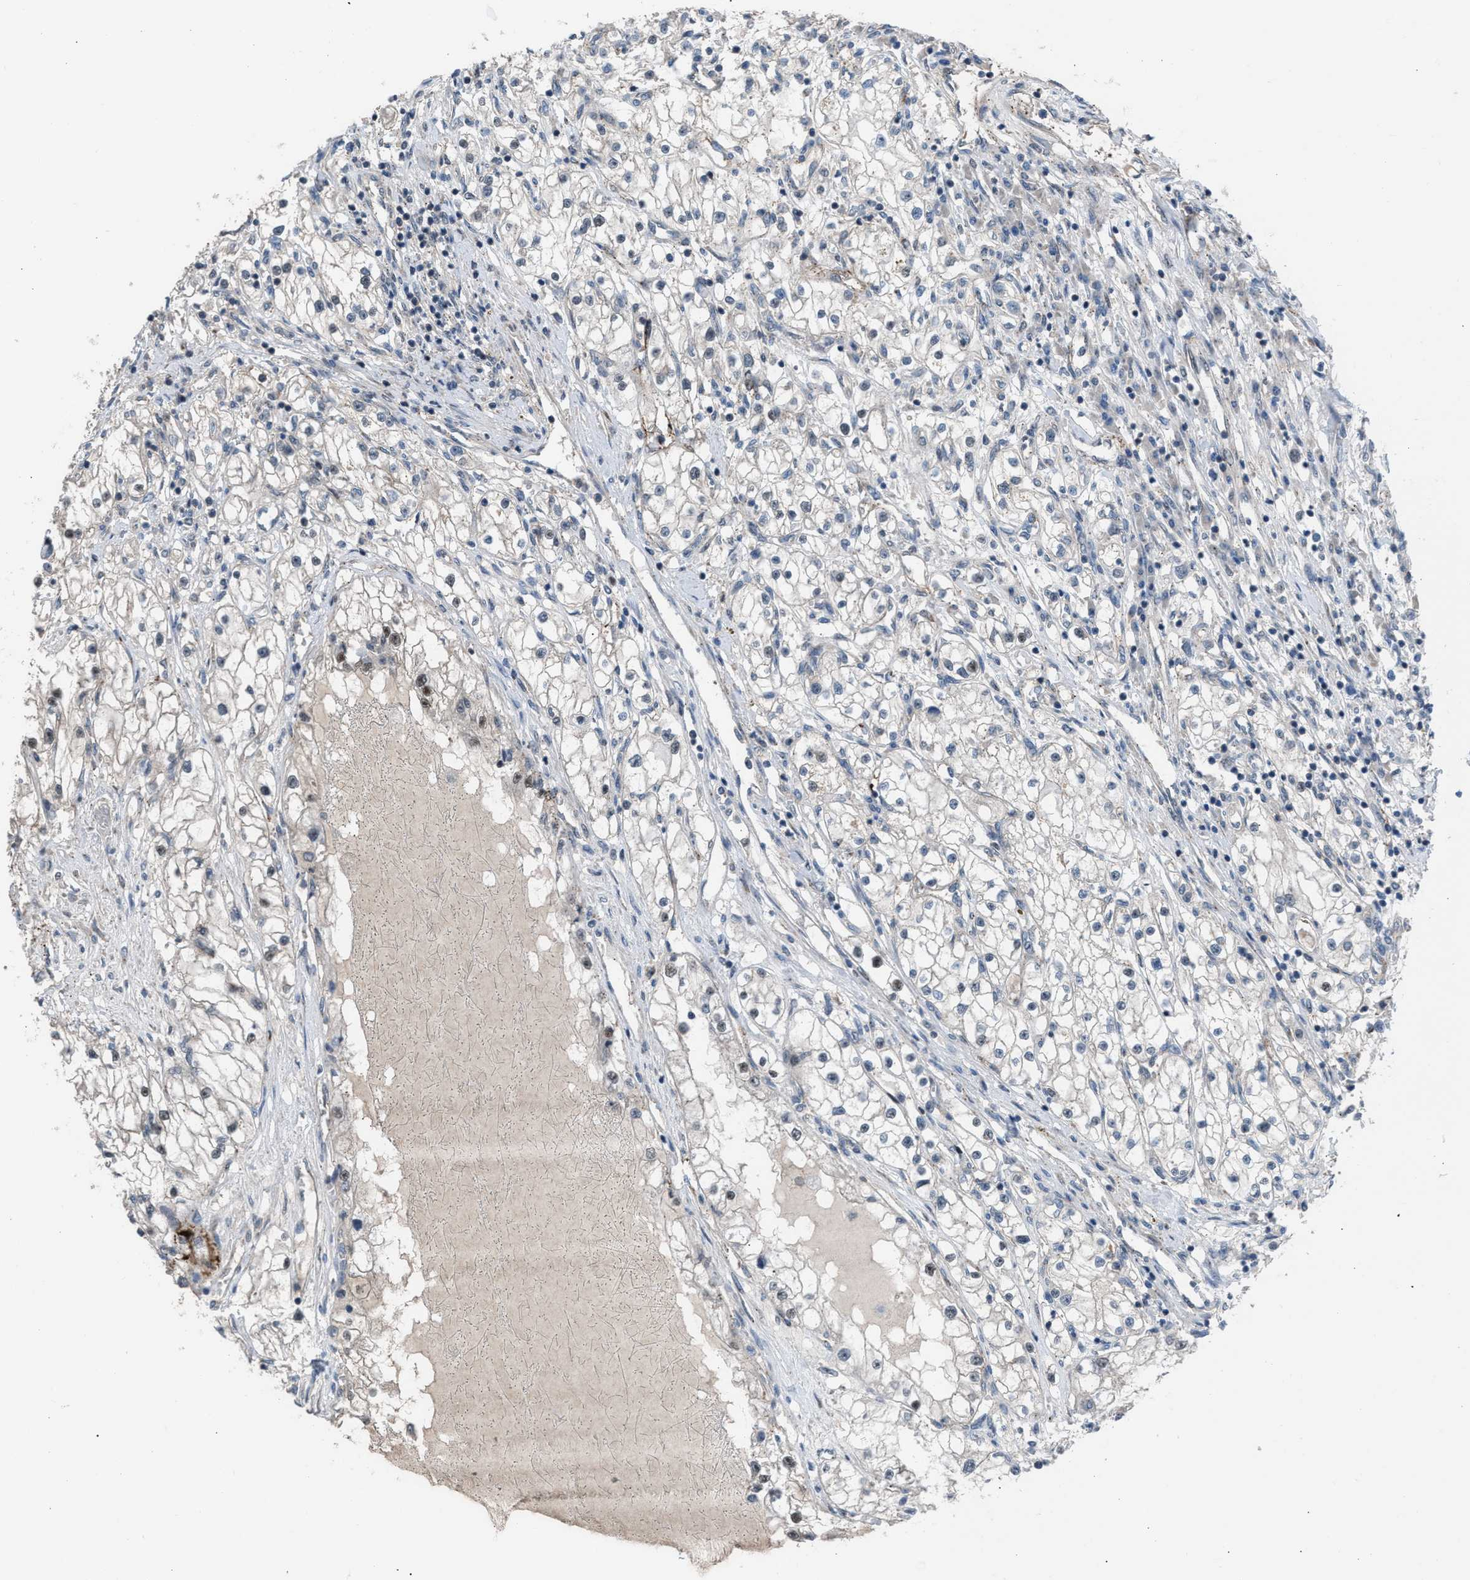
{"staining": {"intensity": "weak", "quantity": "<25%", "location": "nuclear"}, "tissue": "renal cancer", "cell_type": "Tumor cells", "image_type": "cancer", "snomed": [{"axis": "morphology", "description": "Adenocarcinoma, NOS"}, {"axis": "topography", "description": "Kidney"}], "caption": "A histopathology image of human renal cancer (adenocarcinoma) is negative for staining in tumor cells.", "gene": "CRTC1", "patient": {"sex": "male", "age": 68}}